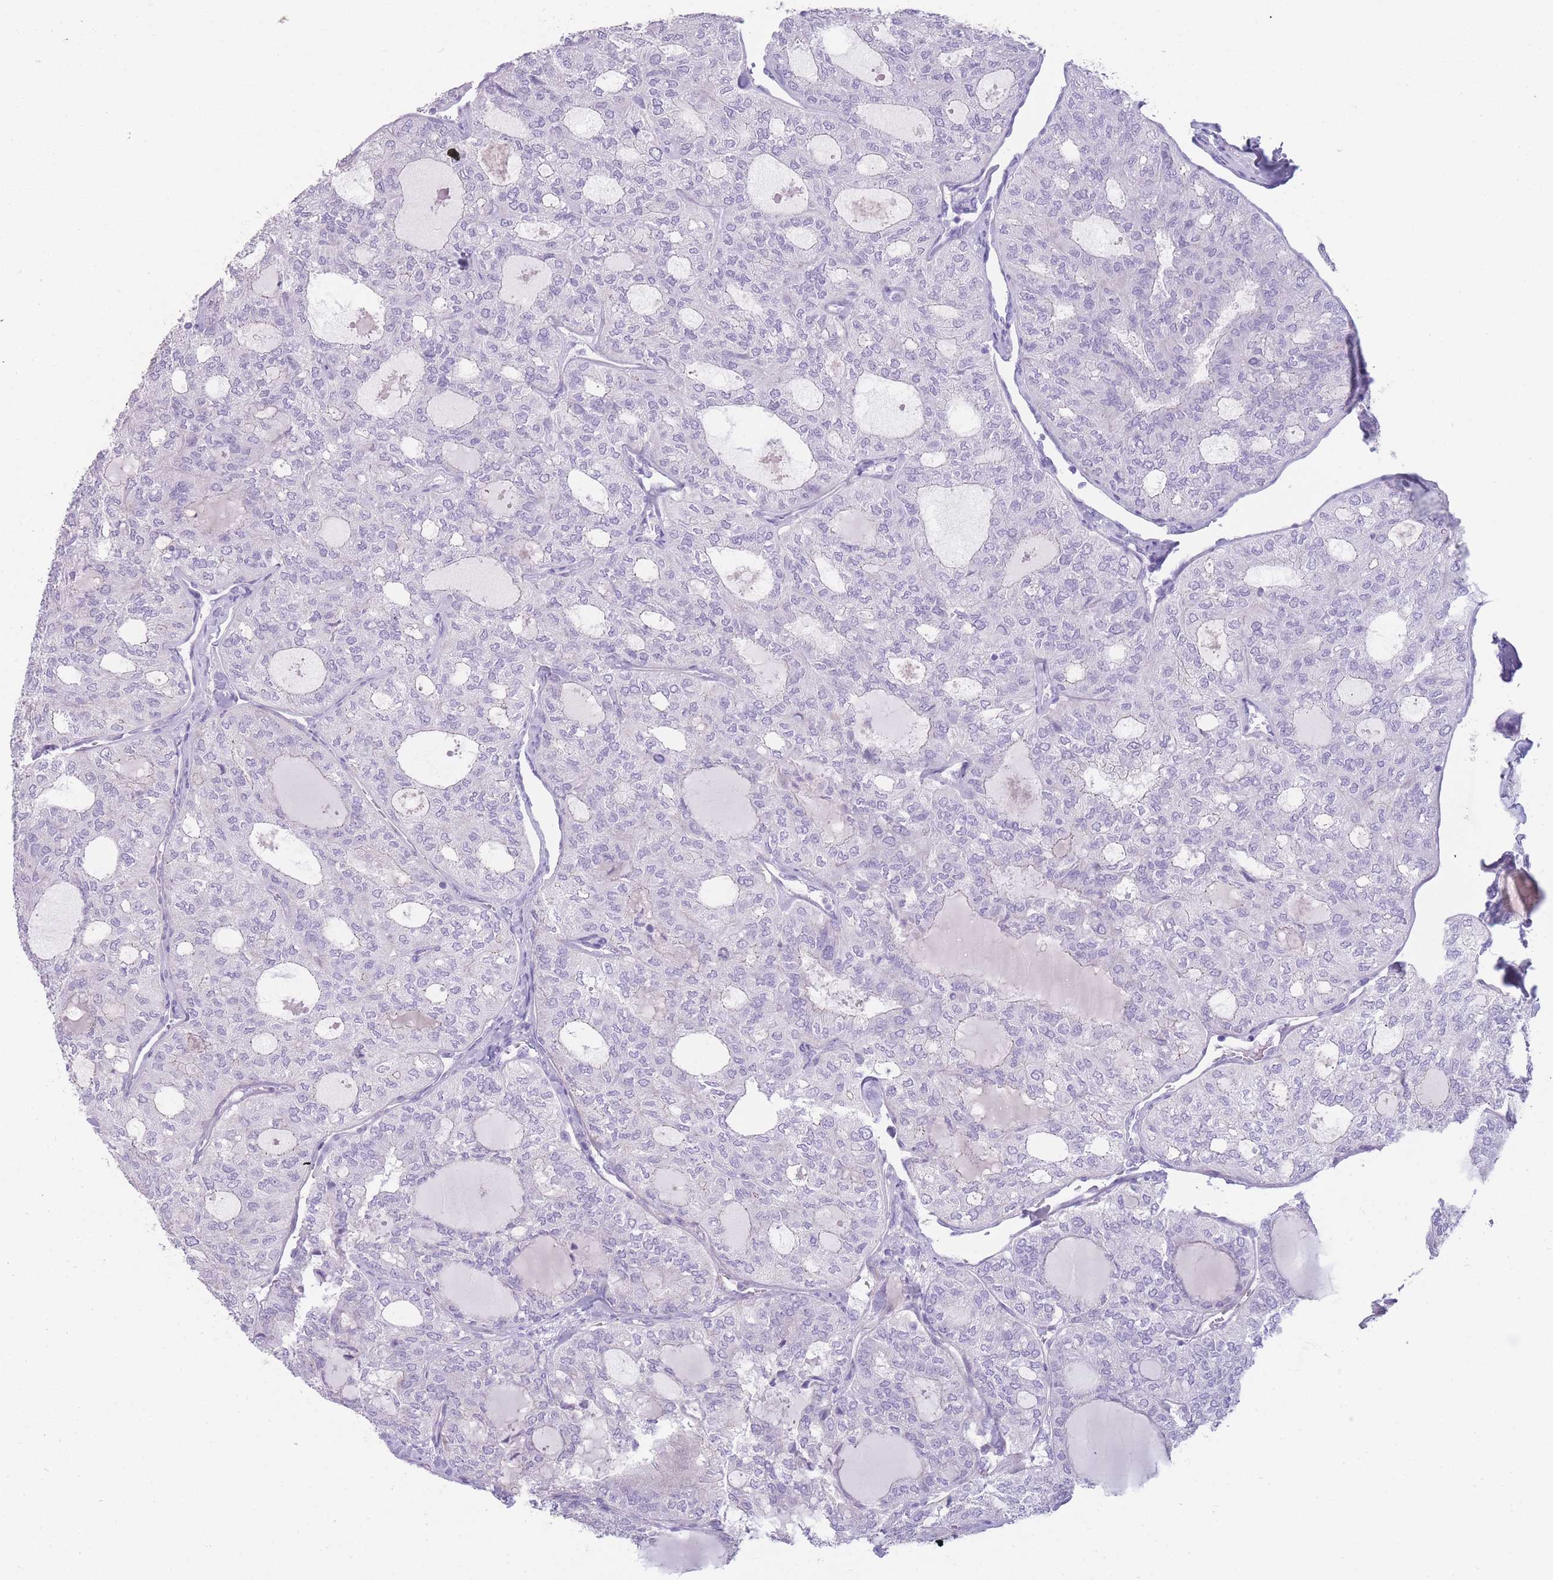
{"staining": {"intensity": "negative", "quantity": "none", "location": "none"}, "tissue": "thyroid cancer", "cell_type": "Tumor cells", "image_type": "cancer", "snomed": [{"axis": "morphology", "description": "Follicular adenoma carcinoma, NOS"}, {"axis": "topography", "description": "Thyroid gland"}], "caption": "Thyroid cancer was stained to show a protein in brown. There is no significant staining in tumor cells.", "gene": "DCANP1", "patient": {"sex": "male", "age": 75}}